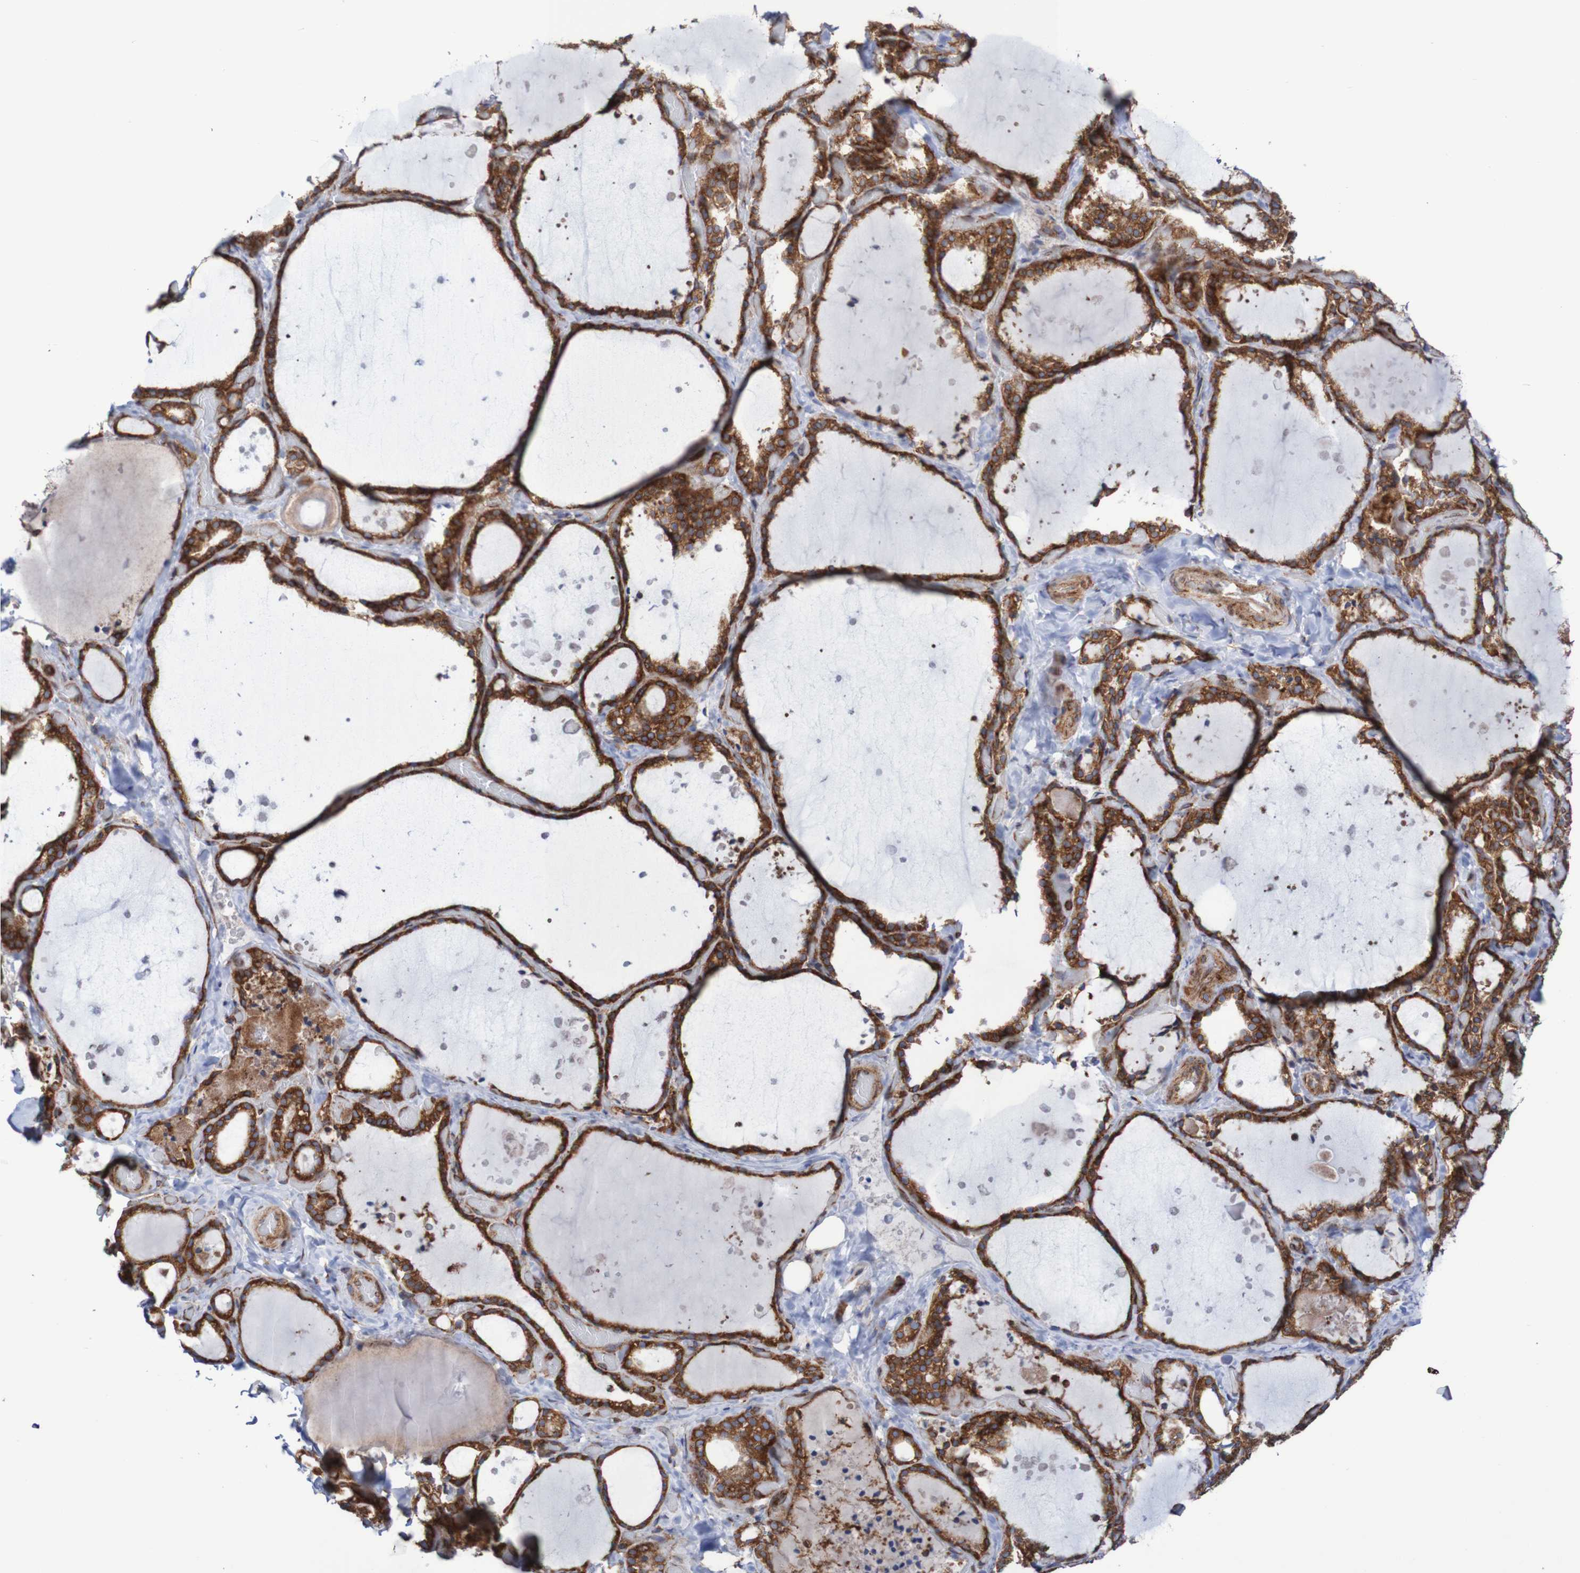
{"staining": {"intensity": "strong", "quantity": ">75%", "location": "cytoplasmic/membranous"}, "tissue": "thyroid gland", "cell_type": "Glandular cells", "image_type": "normal", "snomed": [{"axis": "morphology", "description": "Normal tissue, NOS"}, {"axis": "topography", "description": "Thyroid gland"}], "caption": "The image shows immunohistochemical staining of benign thyroid gland. There is strong cytoplasmic/membranous positivity is seen in about >75% of glandular cells.", "gene": "FXR2", "patient": {"sex": "female", "age": 44}}